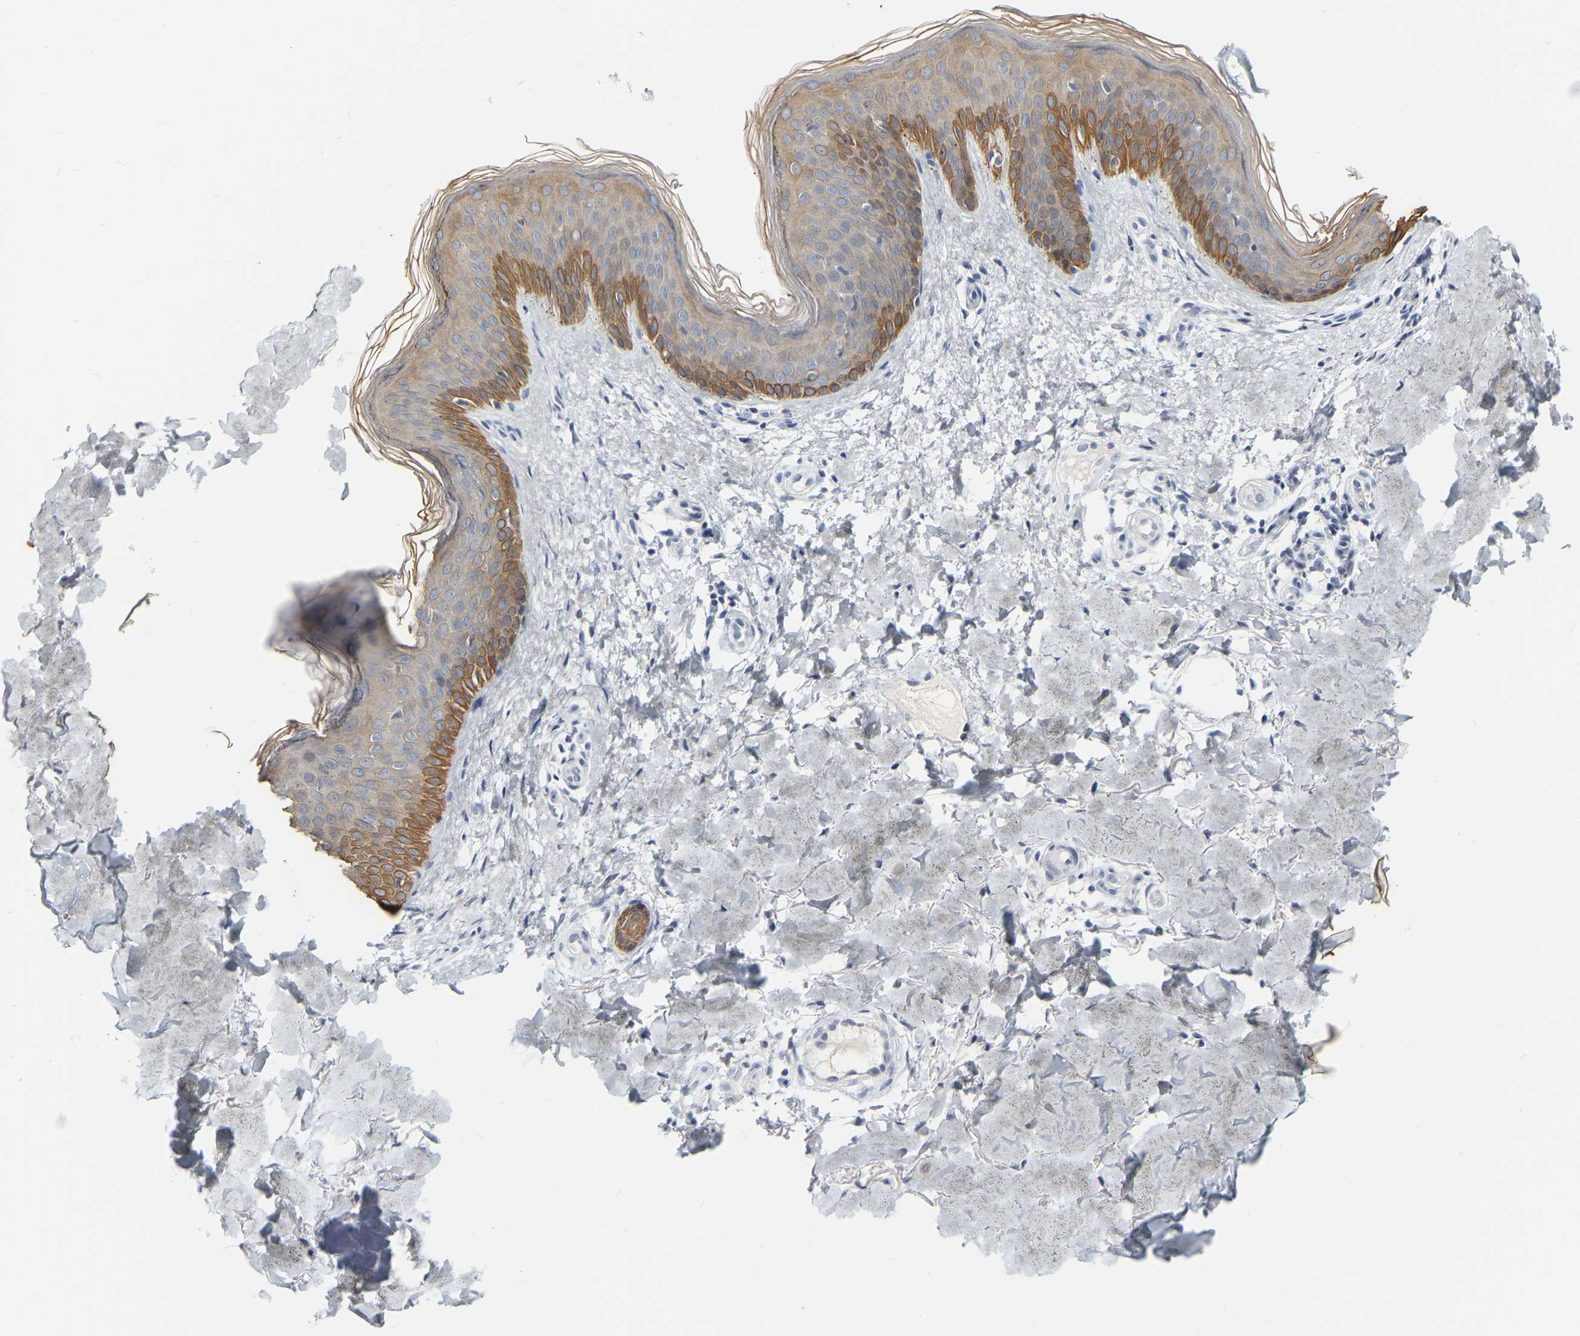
{"staining": {"intensity": "negative", "quantity": "none", "location": "none"}, "tissue": "skin", "cell_type": "Fibroblasts", "image_type": "normal", "snomed": [{"axis": "morphology", "description": "Normal tissue, NOS"}, {"axis": "topography", "description": "Skin"}], "caption": "Immunohistochemical staining of unremarkable skin reveals no significant staining in fibroblasts. The staining was performed using DAB (3,3'-diaminobenzidine) to visualize the protein expression in brown, while the nuclei were stained in blue with hematoxylin (Magnification: 20x).", "gene": "KRT76", "patient": {"sex": "male", "age": 41}}